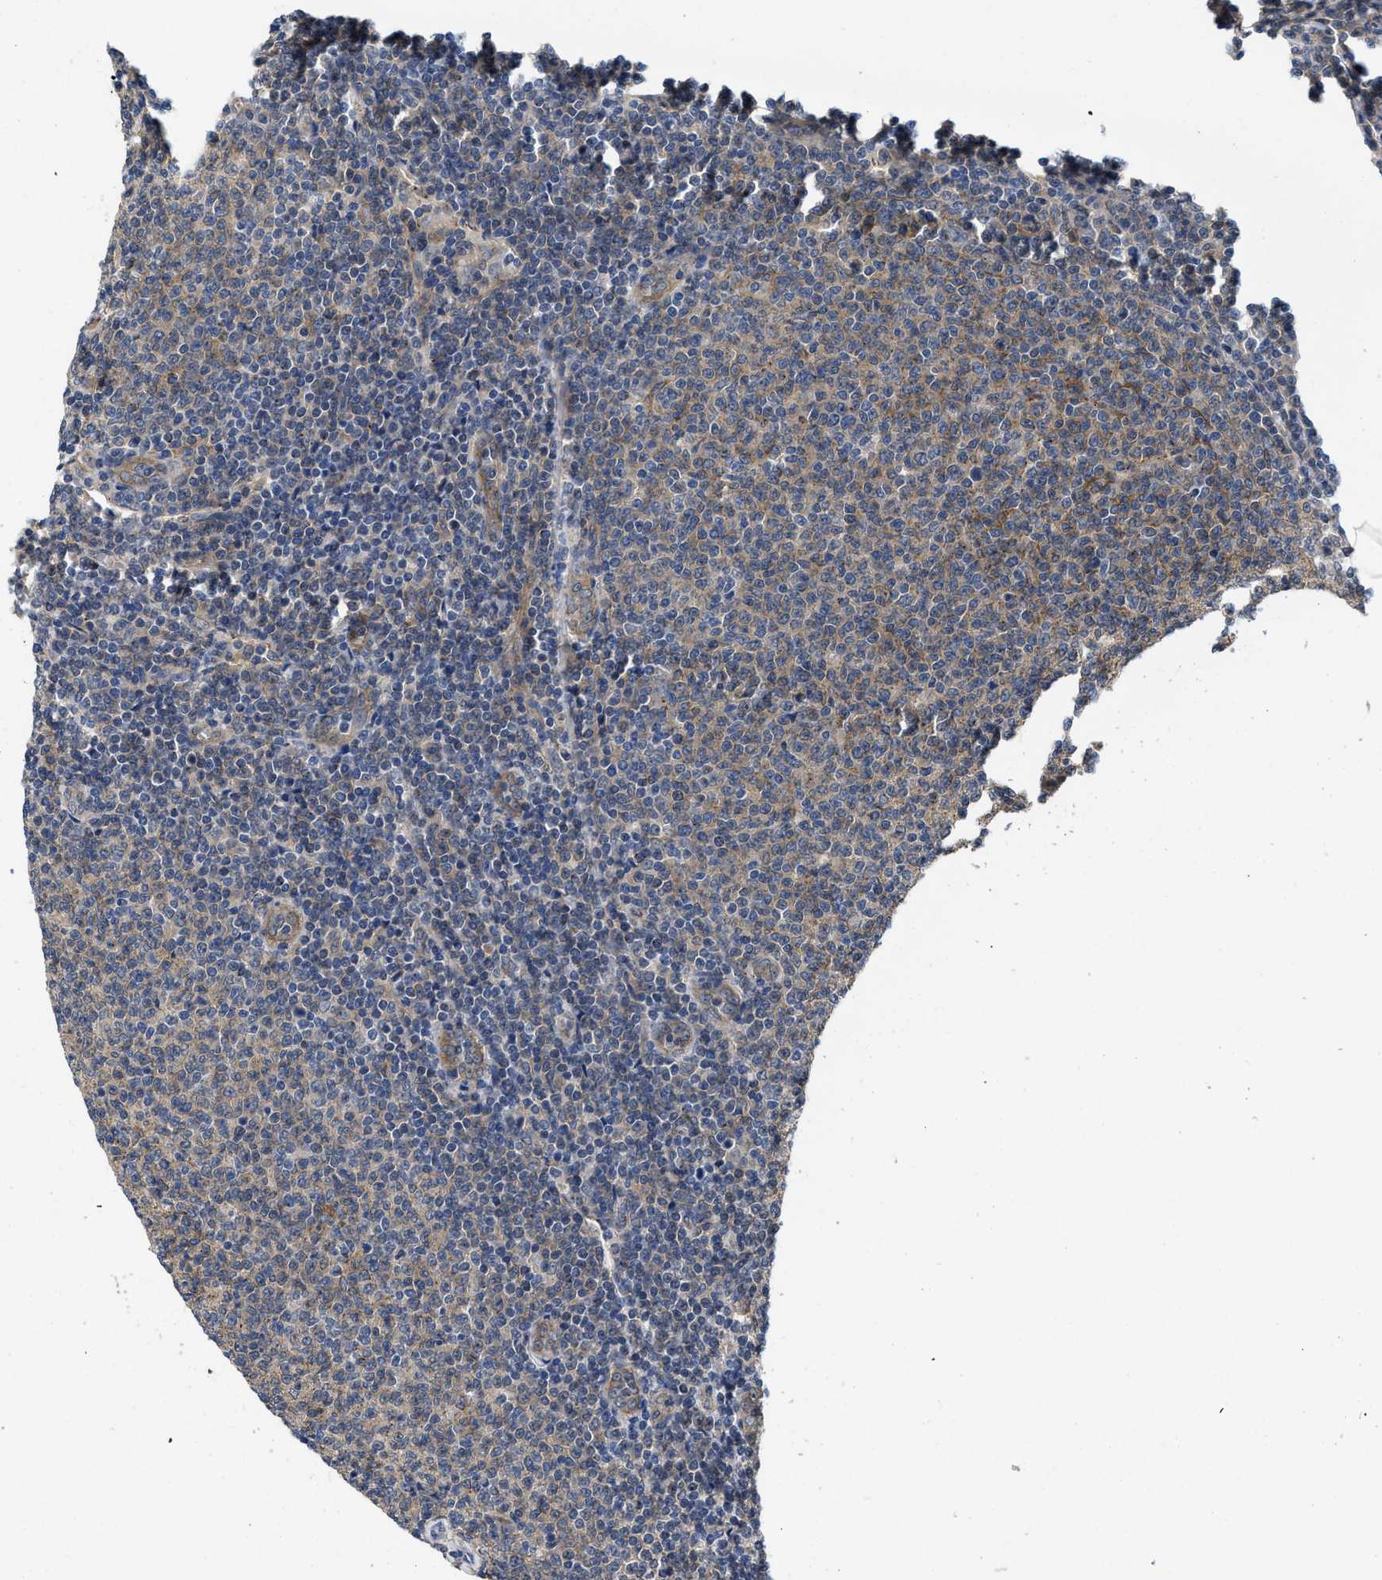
{"staining": {"intensity": "weak", "quantity": "25%-75%", "location": "cytoplasmic/membranous"}, "tissue": "lymphoma", "cell_type": "Tumor cells", "image_type": "cancer", "snomed": [{"axis": "morphology", "description": "Malignant lymphoma, non-Hodgkin's type, Low grade"}, {"axis": "topography", "description": "Lymph node"}], "caption": "Immunohistochemical staining of human lymphoma reveals weak cytoplasmic/membranous protein positivity in approximately 25%-75% of tumor cells.", "gene": "PKD2", "patient": {"sex": "male", "age": 66}}